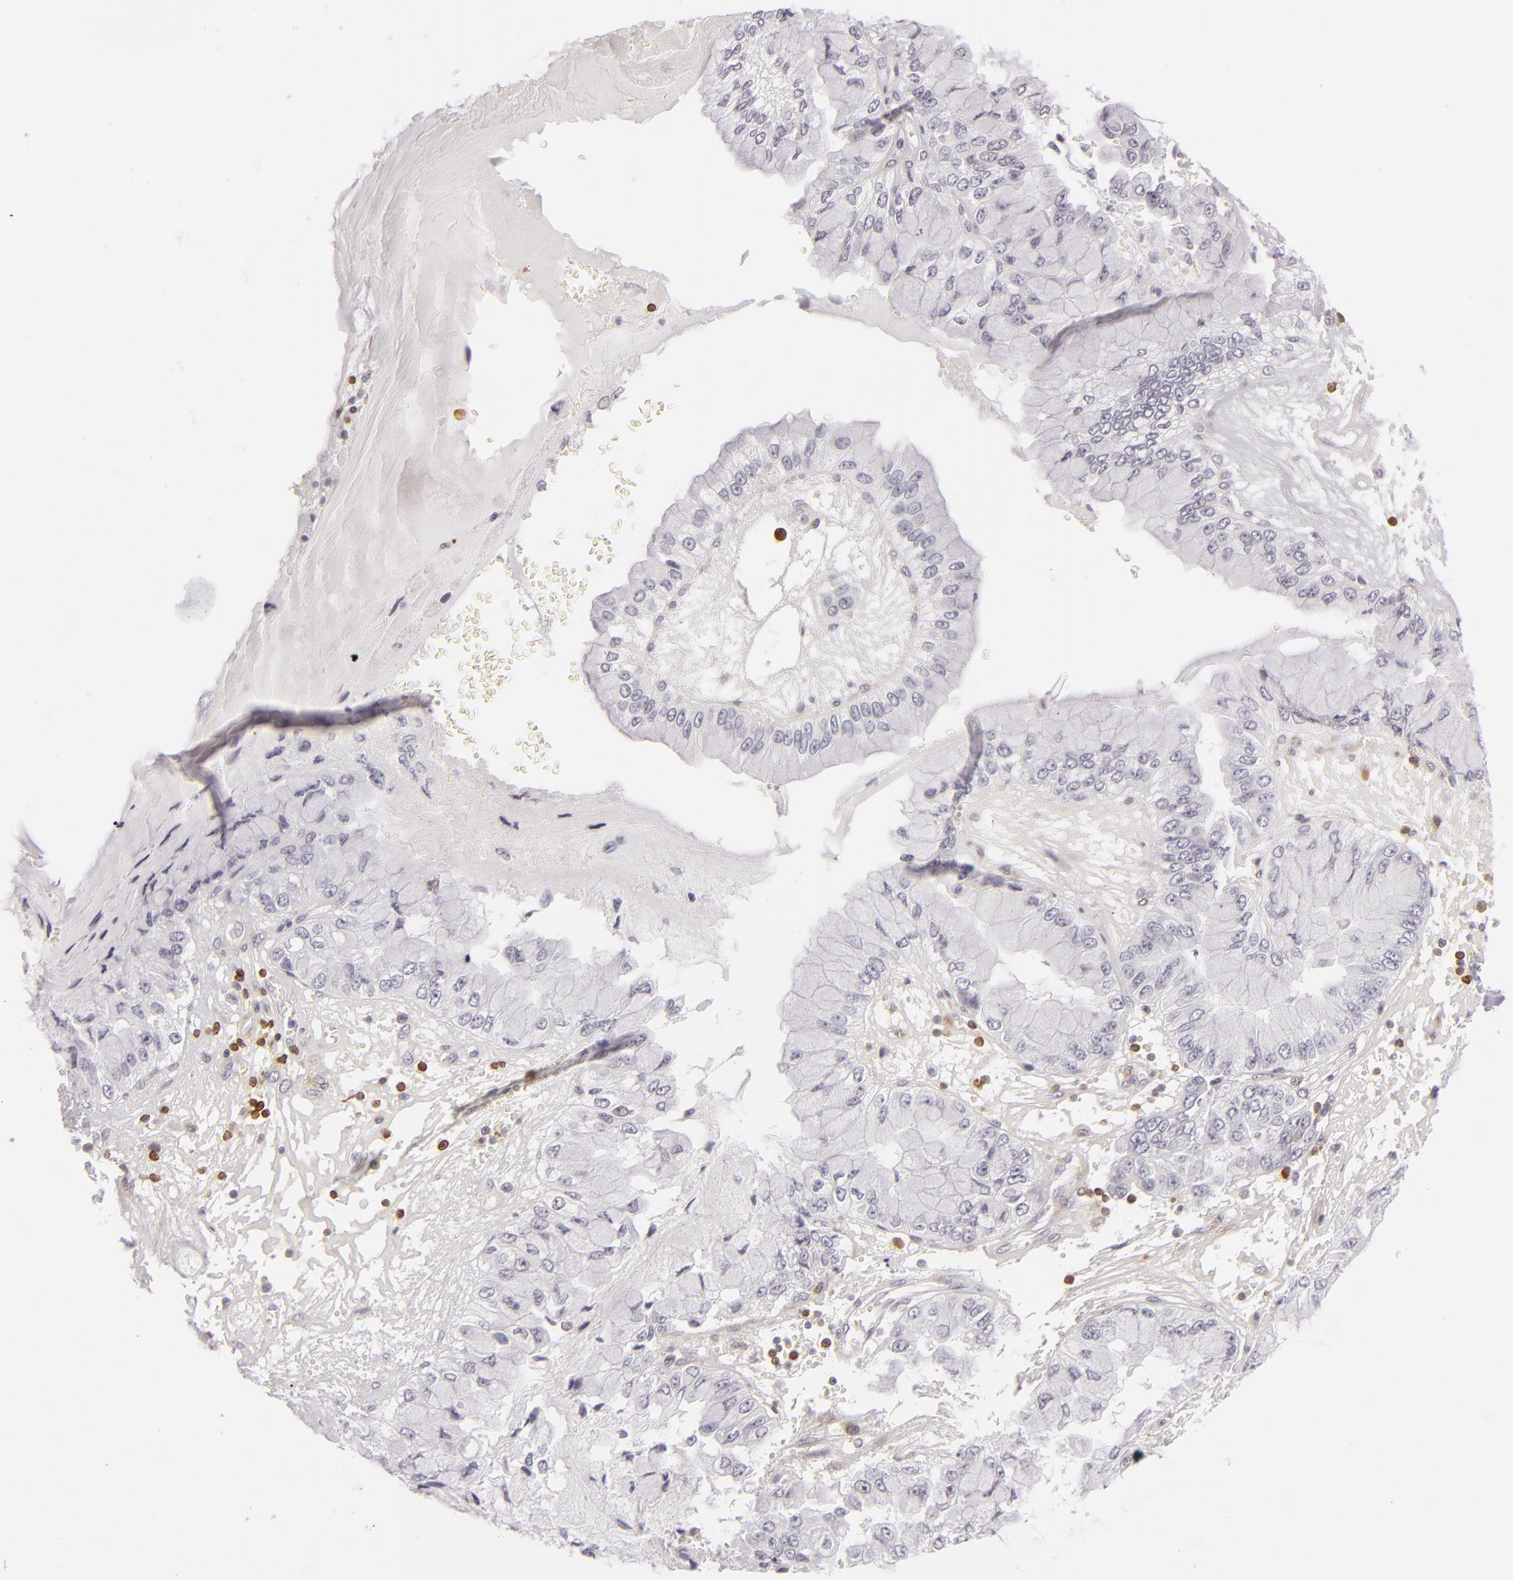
{"staining": {"intensity": "negative", "quantity": "none", "location": "none"}, "tissue": "liver cancer", "cell_type": "Tumor cells", "image_type": "cancer", "snomed": [{"axis": "morphology", "description": "Cholangiocarcinoma"}, {"axis": "topography", "description": "Liver"}], "caption": "High magnification brightfield microscopy of liver cancer (cholangiocarcinoma) stained with DAB (brown) and counterstained with hematoxylin (blue): tumor cells show no significant positivity.", "gene": "APOBEC3G", "patient": {"sex": "female", "age": 79}}